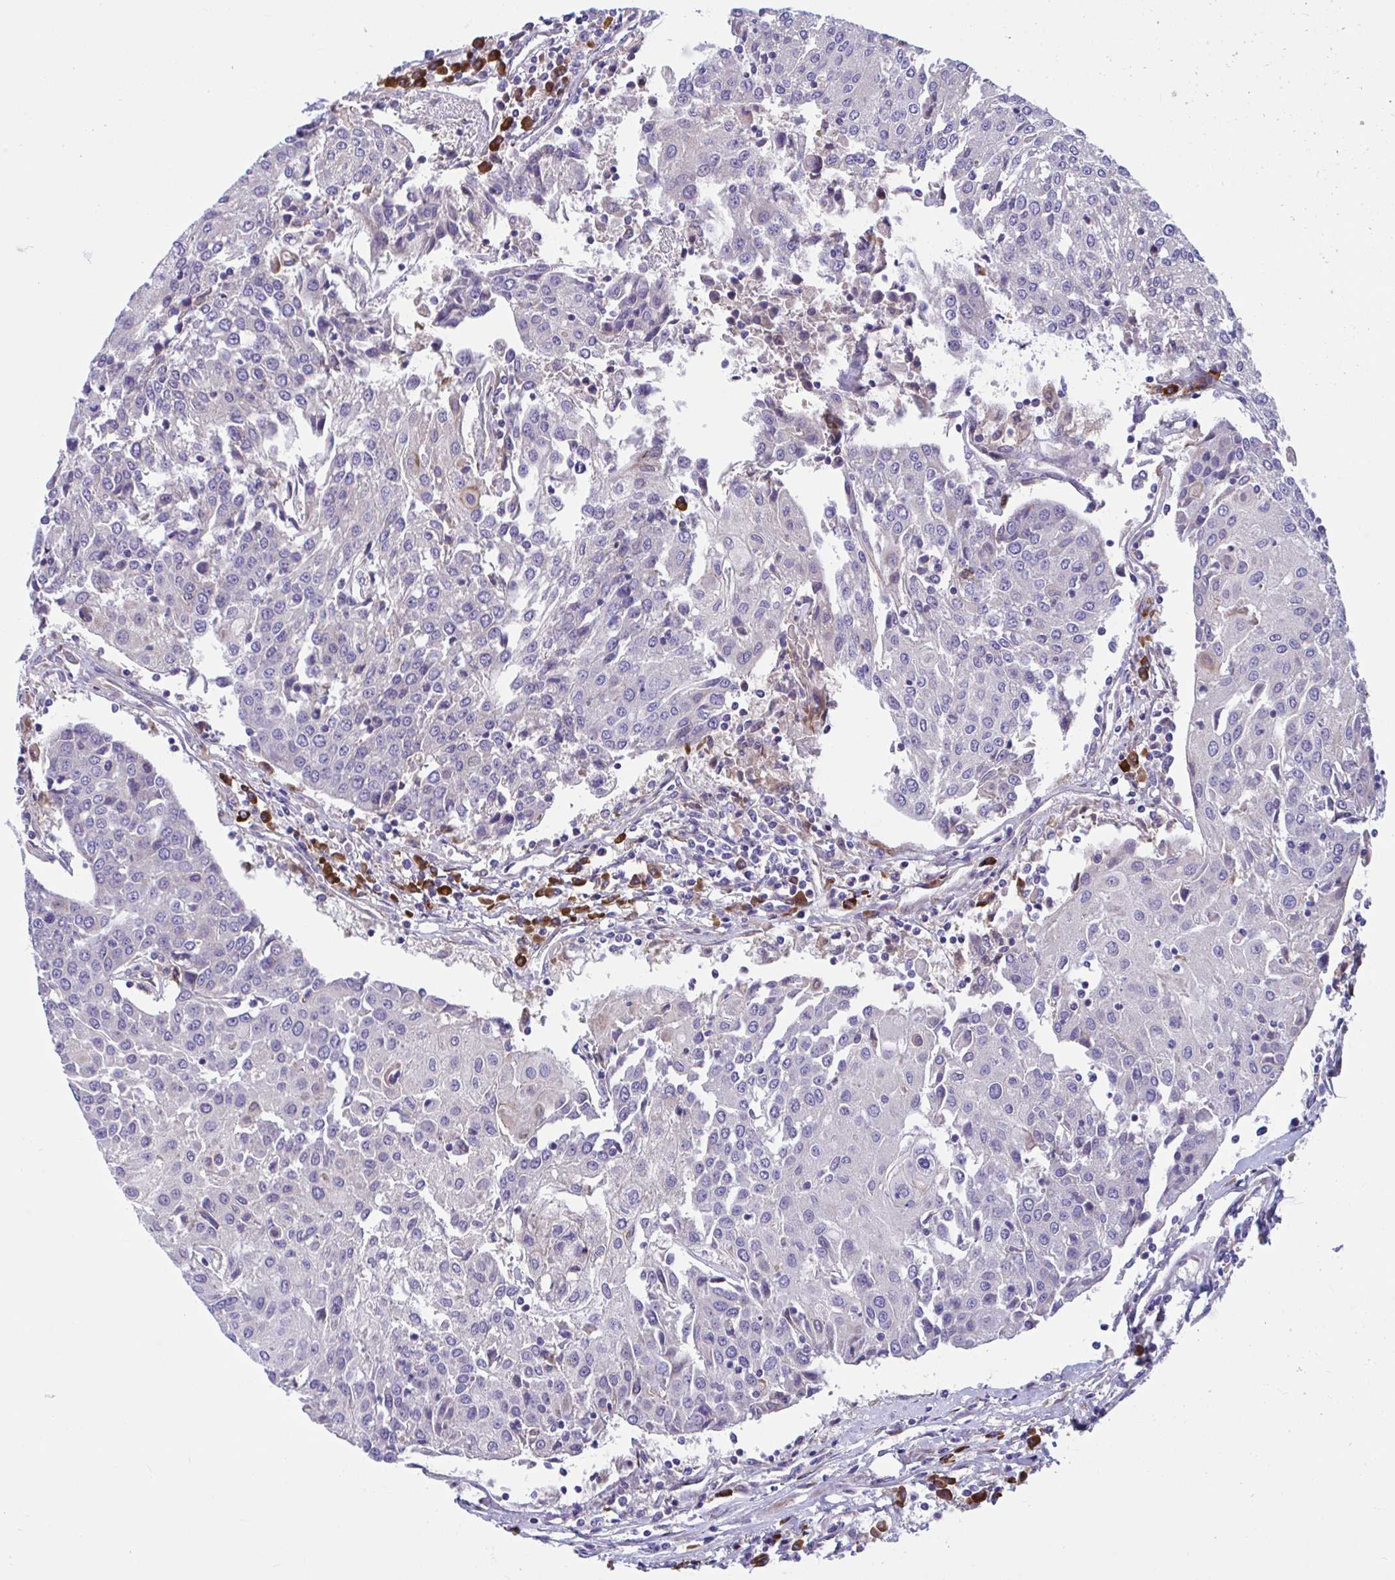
{"staining": {"intensity": "negative", "quantity": "none", "location": "none"}, "tissue": "urothelial cancer", "cell_type": "Tumor cells", "image_type": "cancer", "snomed": [{"axis": "morphology", "description": "Urothelial carcinoma, High grade"}, {"axis": "topography", "description": "Urinary bladder"}], "caption": "A high-resolution photomicrograph shows immunohistochemistry staining of urothelial cancer, which exhibits no significant staining in tumor cells.", "gene": "WBP1", "patient": {"sex": "female", "age": 85}}